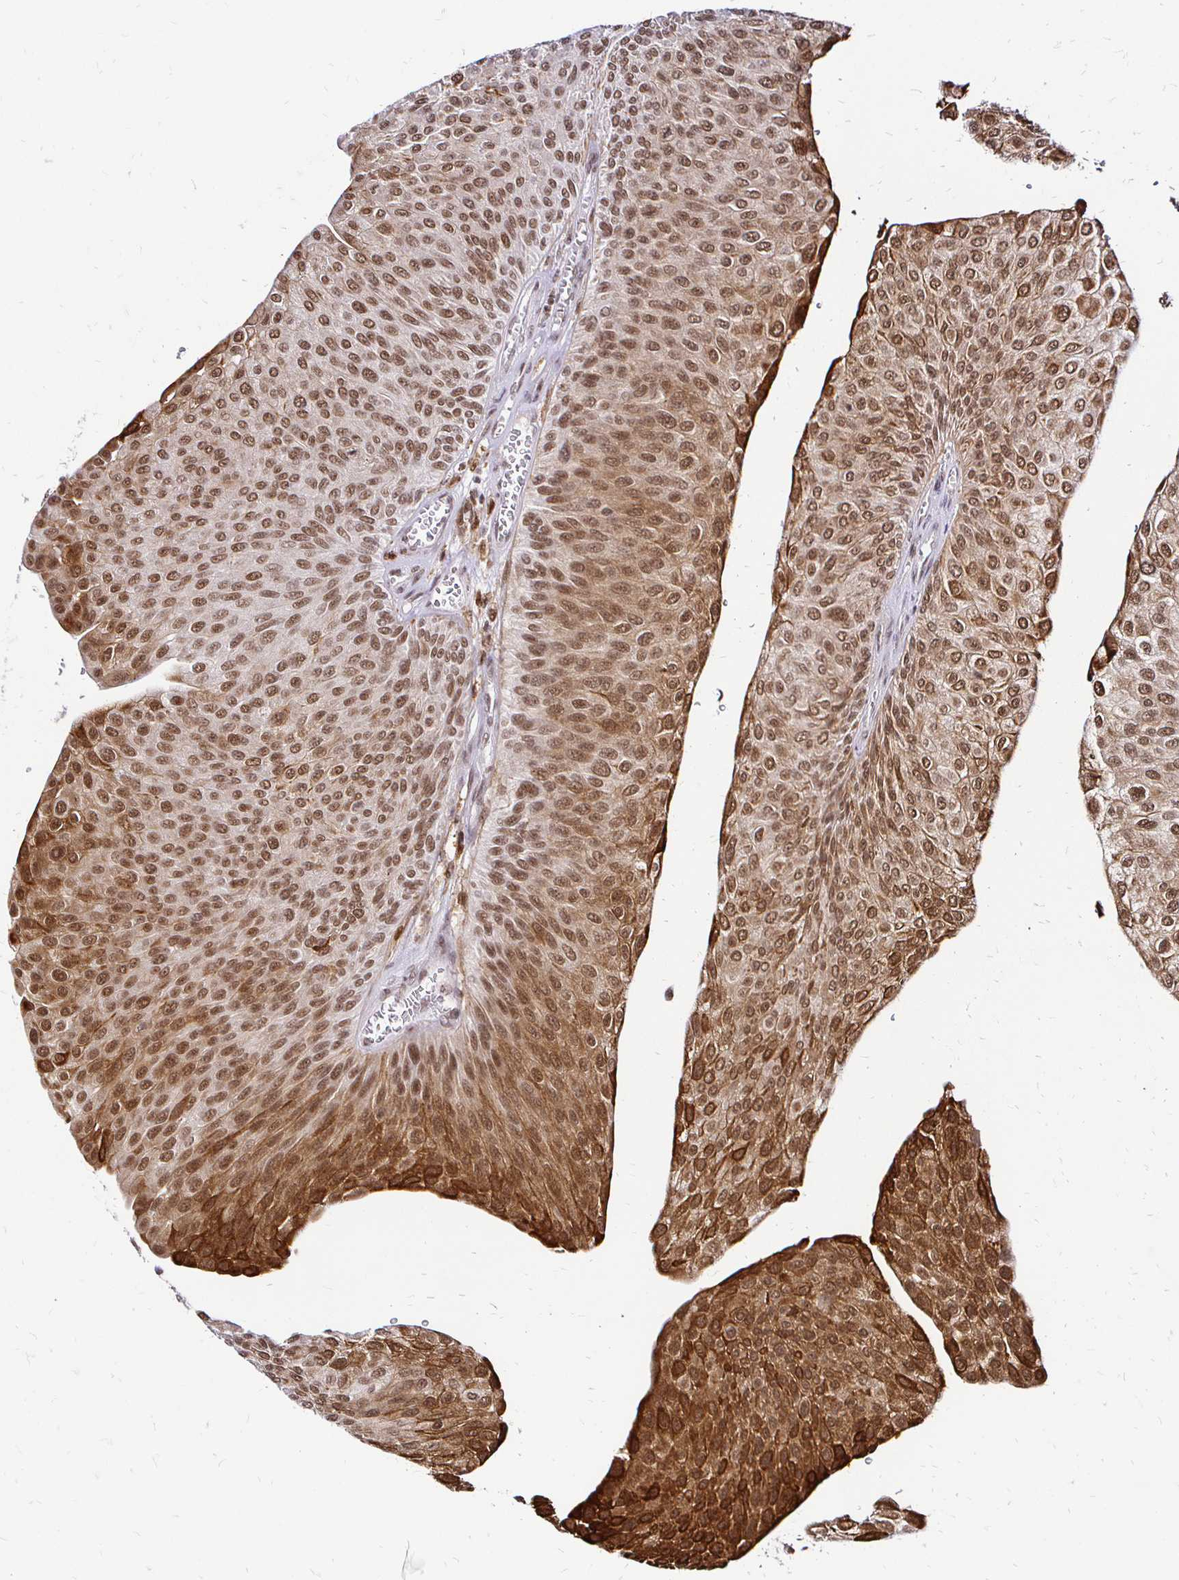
{"staining": {"intensity": "moderate", "quantity": ">75%", "location": "cytoplasmic/membranous,nuclear"}, "tissue": "urothelial cancer", "cell_type": "Tumor cells", "image_type": "cancer", "snomed": [{"axis": "morphology", "description": "Urothelial carcinoma, NOS"}, {"axis": "topography", "description": "Urinary bladder"}], "caption": "Moderate cytoplasmic/membranous and nuclear positivity is identified in approximately >75% of tumor cells in urothelial cancer.", "gene": "SIN3A", "patient": {"sex": "male", "age": 67}}